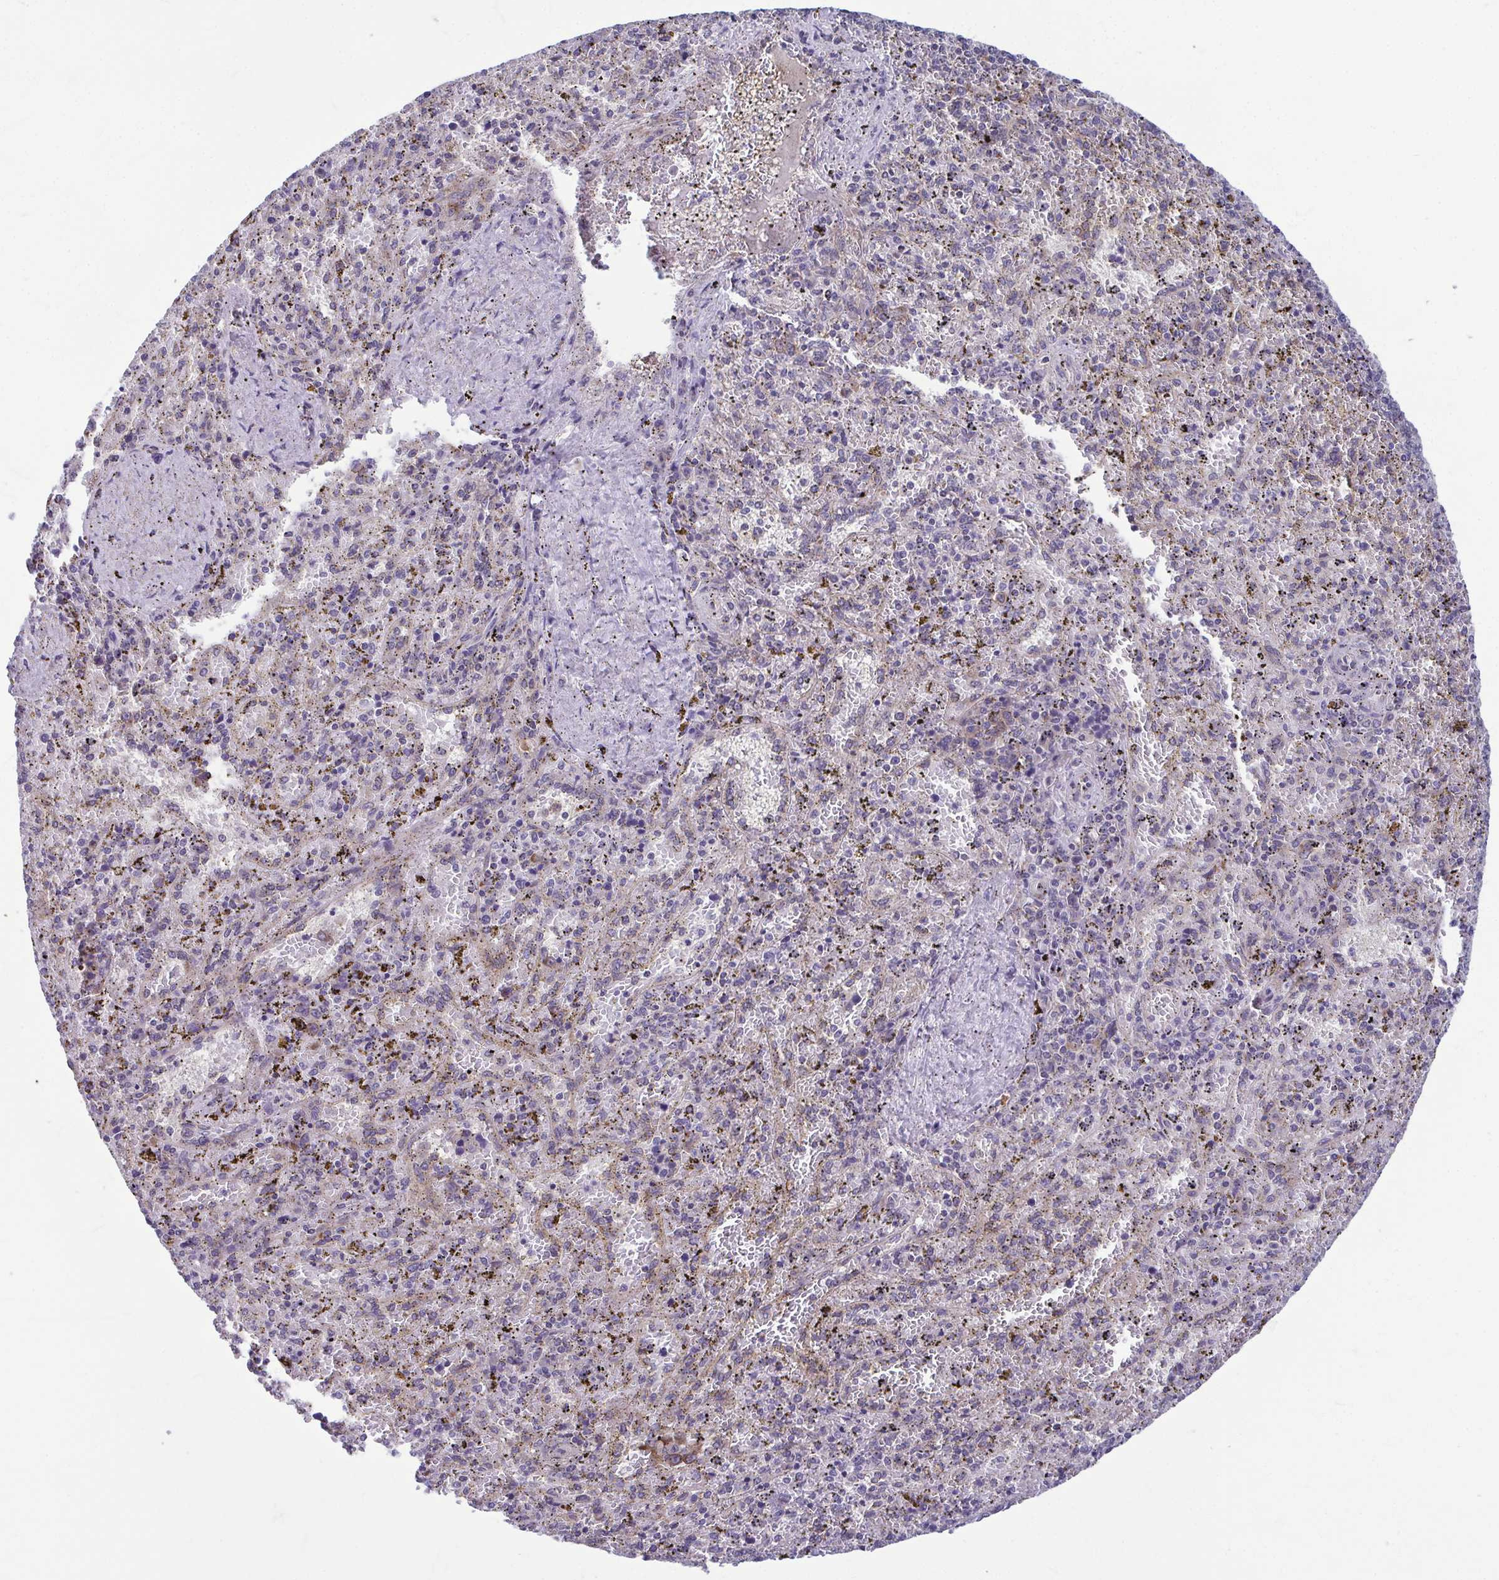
{"staining": {"intensity": "weak", "quantity": "<25%", "location": "cytoplasmic/membranous"}, "tissue": "spleen", "cell_type": "Cells in red pulp", "image_type": "normal", "snomed": [{"axis": "morphology", "description": "Normal tissue, NOS"}, {"axis": "topography", "description": "Spleen"}], "caption": "The histopathology image displays no staining of cells in red pulp in normal spleen. (Brightfield microscopy of DAB IHC at high magnification).", "gene": "TMEM108", "patient": {"sex": "female", "age": 50}}